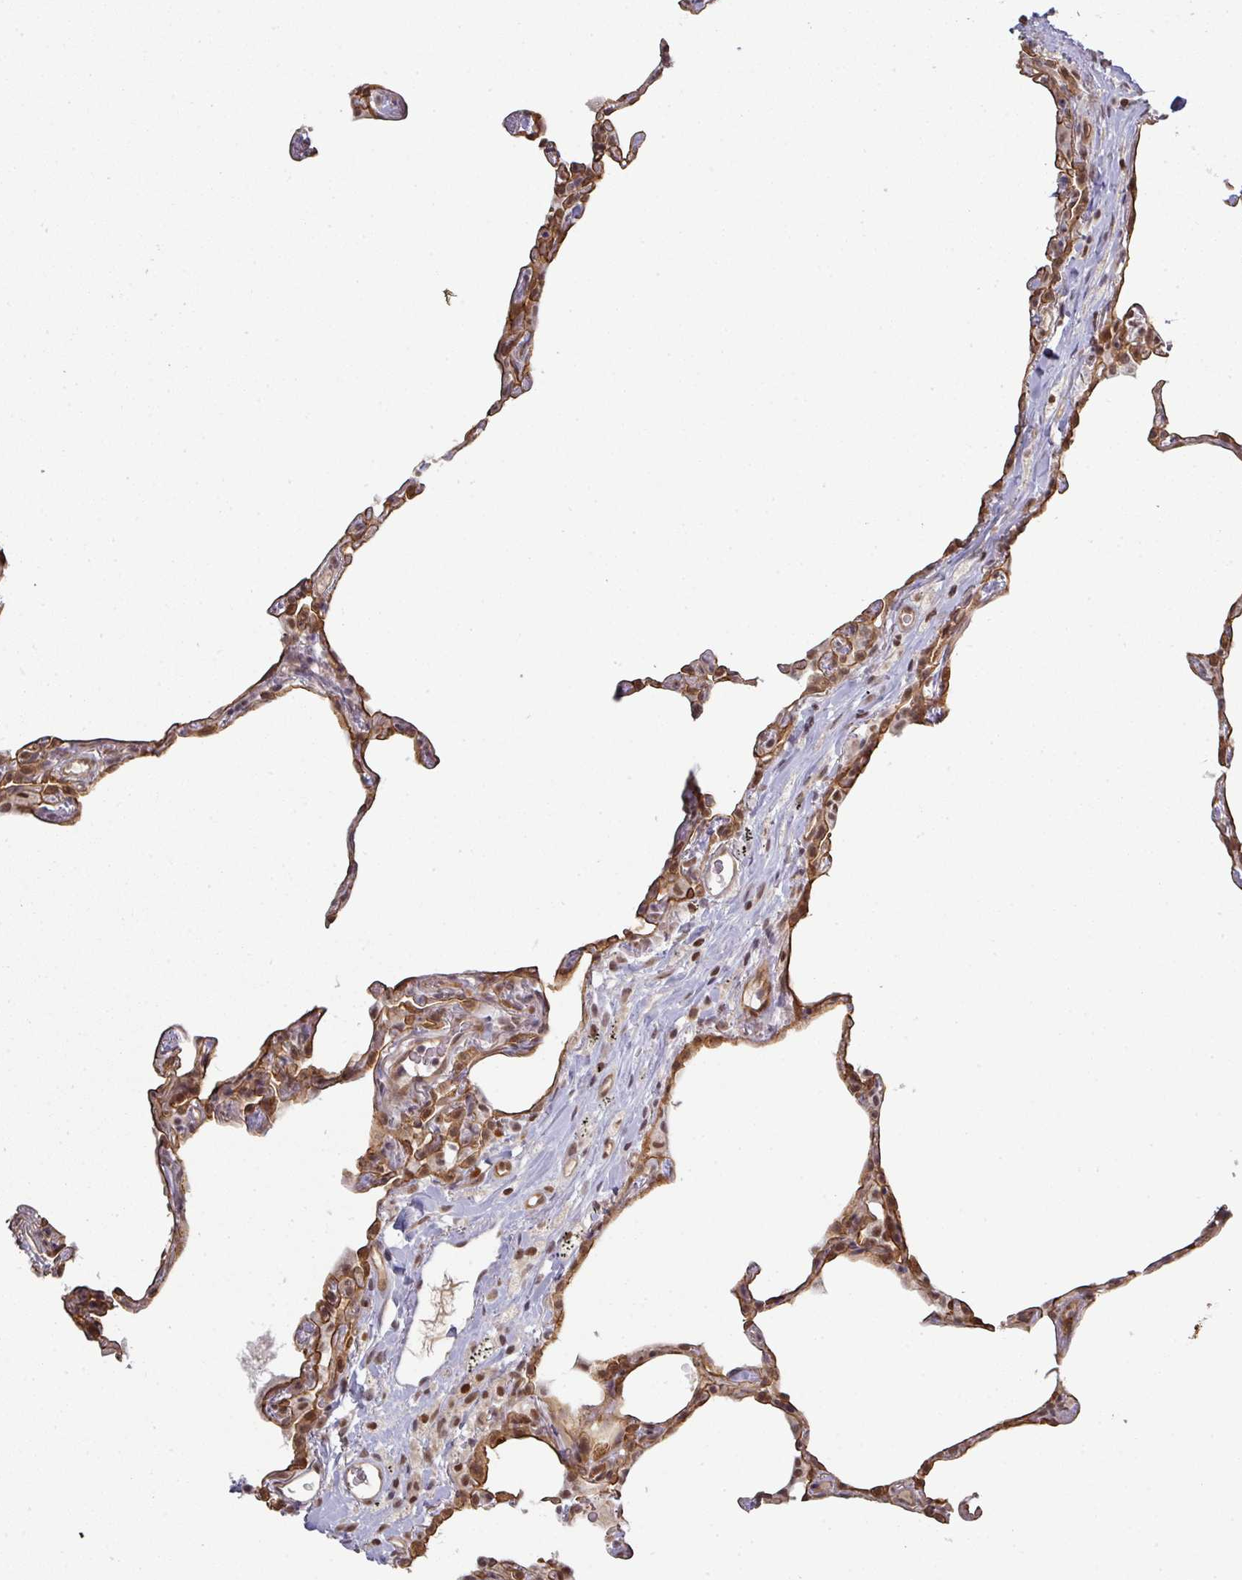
{"staining": {"intensity": "moderate", "quantity": "25%-75%", "location": "cytoplasmic/membranous,nuclear"}, "tissue": "lung", "cell_type": "Alveolar cells", "image_type": "normal", "snomed": [{"axis": "morphology", "description": "Normal tissue, NOS"}, {"axis": "topography", "description": "Lung"}], "caption": "Immunohistochemistry (IHC) image of benign lung stained for a protein (brown), which shows medium levels of moderate cytoplasmic/membranous,nuclear positivity in about 25%-75% of alveolar cells.", "gene": "GTF2H3", "patient": {"sex": "female", "age": 57}}